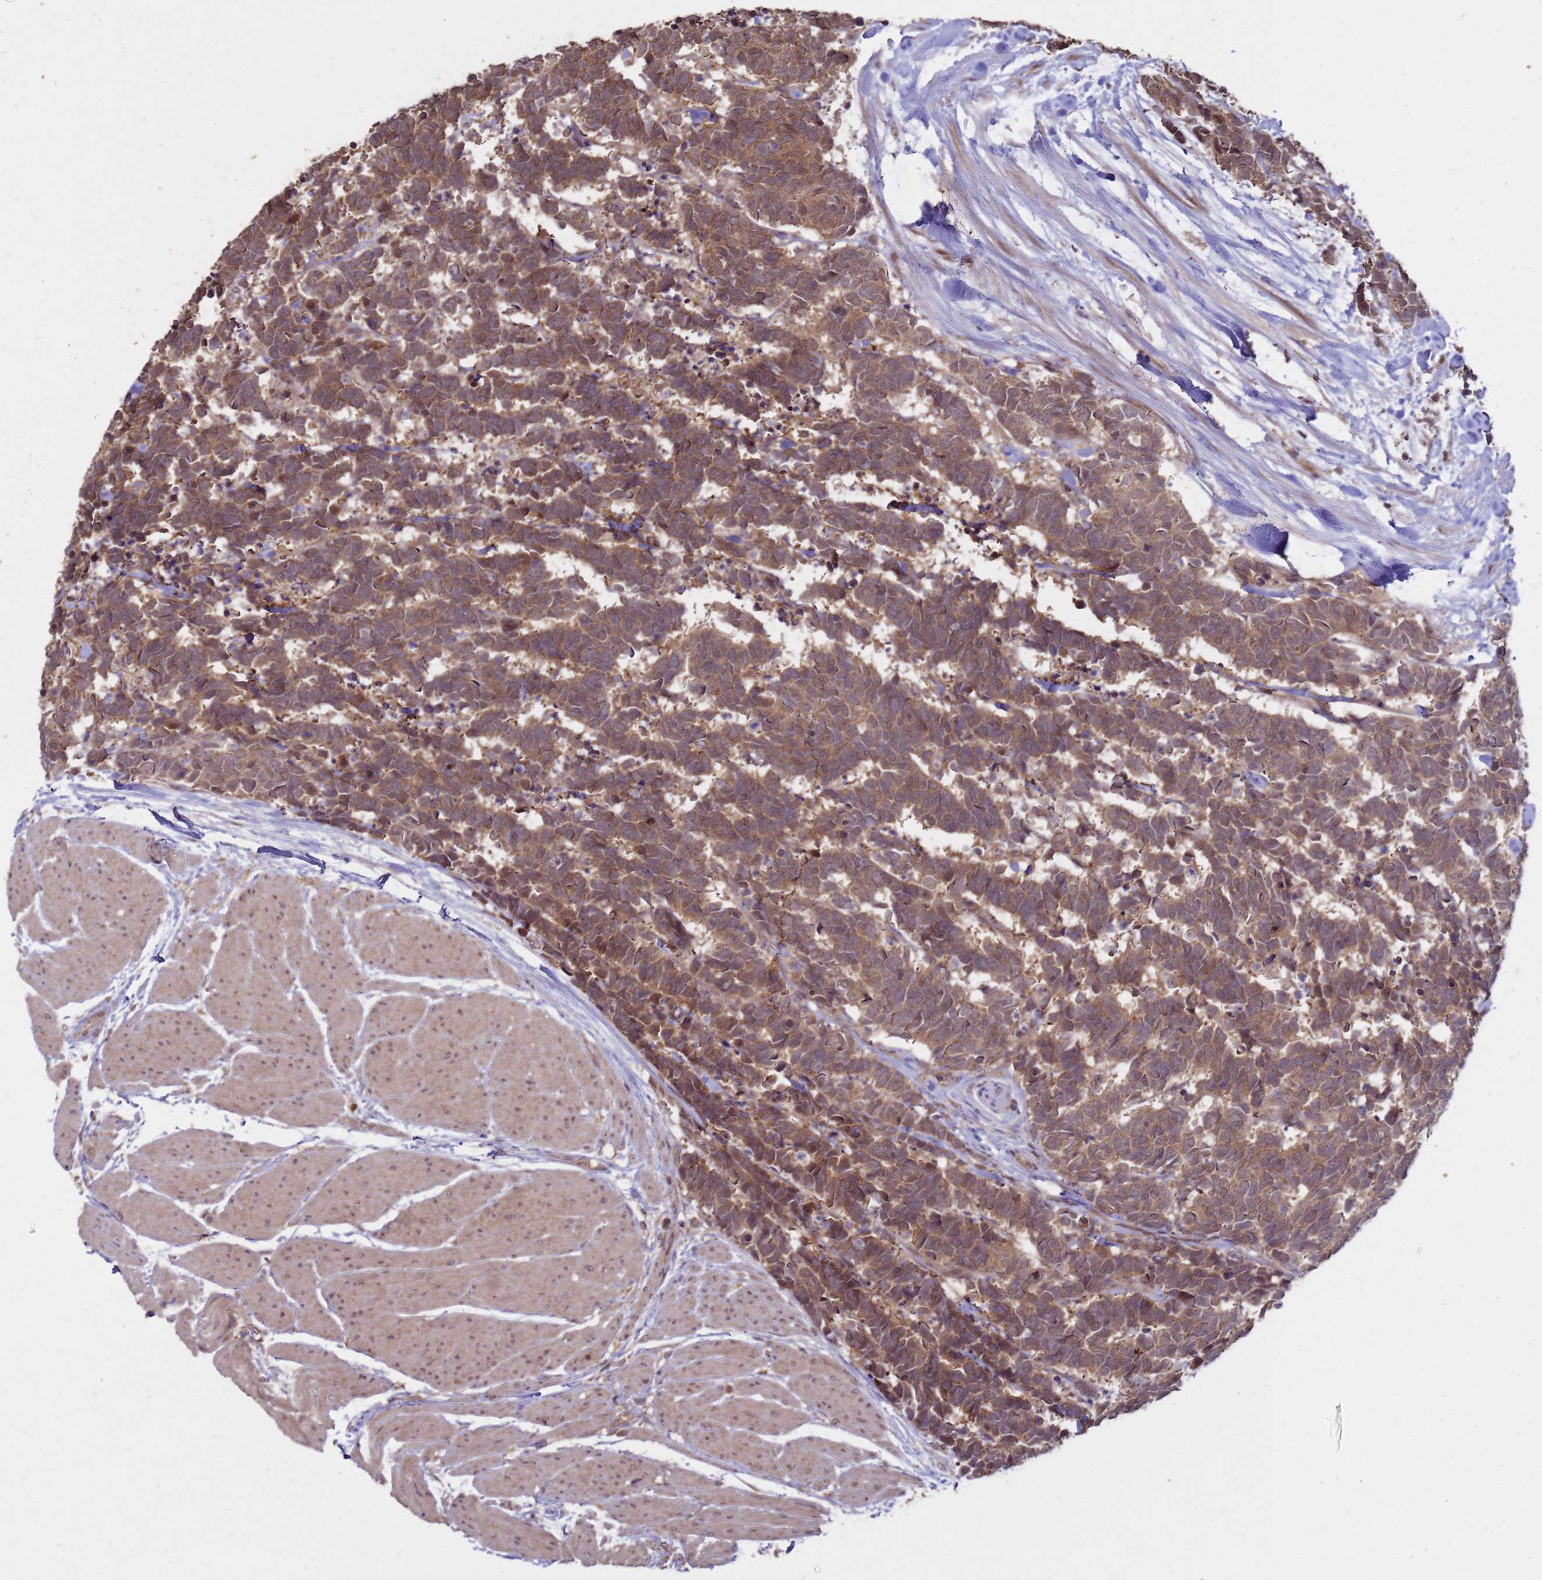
{"staining": {"intensity": "moderate", "quantity": ">75%", "location": "cytoplasmic/membranous"}, "tissue": "carcinoid", "cell_type": "Tumor cells", "image_type": "cancer", "snomed": [{"axis": "morphology", "description": "Carcinoma, NOS"}, {"axis": "morphology", "description": "Carcinoid, malignant, NOS"}, {"axis": "topography", "description": "Urinary bladder"}], "caption": "Immunohistochemistry (IHC) (DAB) staining of carcinoid exhibits moderate cytoplasmic/membranous protein staining in approximately >75% of tumor cells. (DAB (3,3'-diaminobenzidine) = brown stain, brightfield microscopy at high magnification).", "gene": "CRBN", "patient": {"sex": "male", "age": 57}}